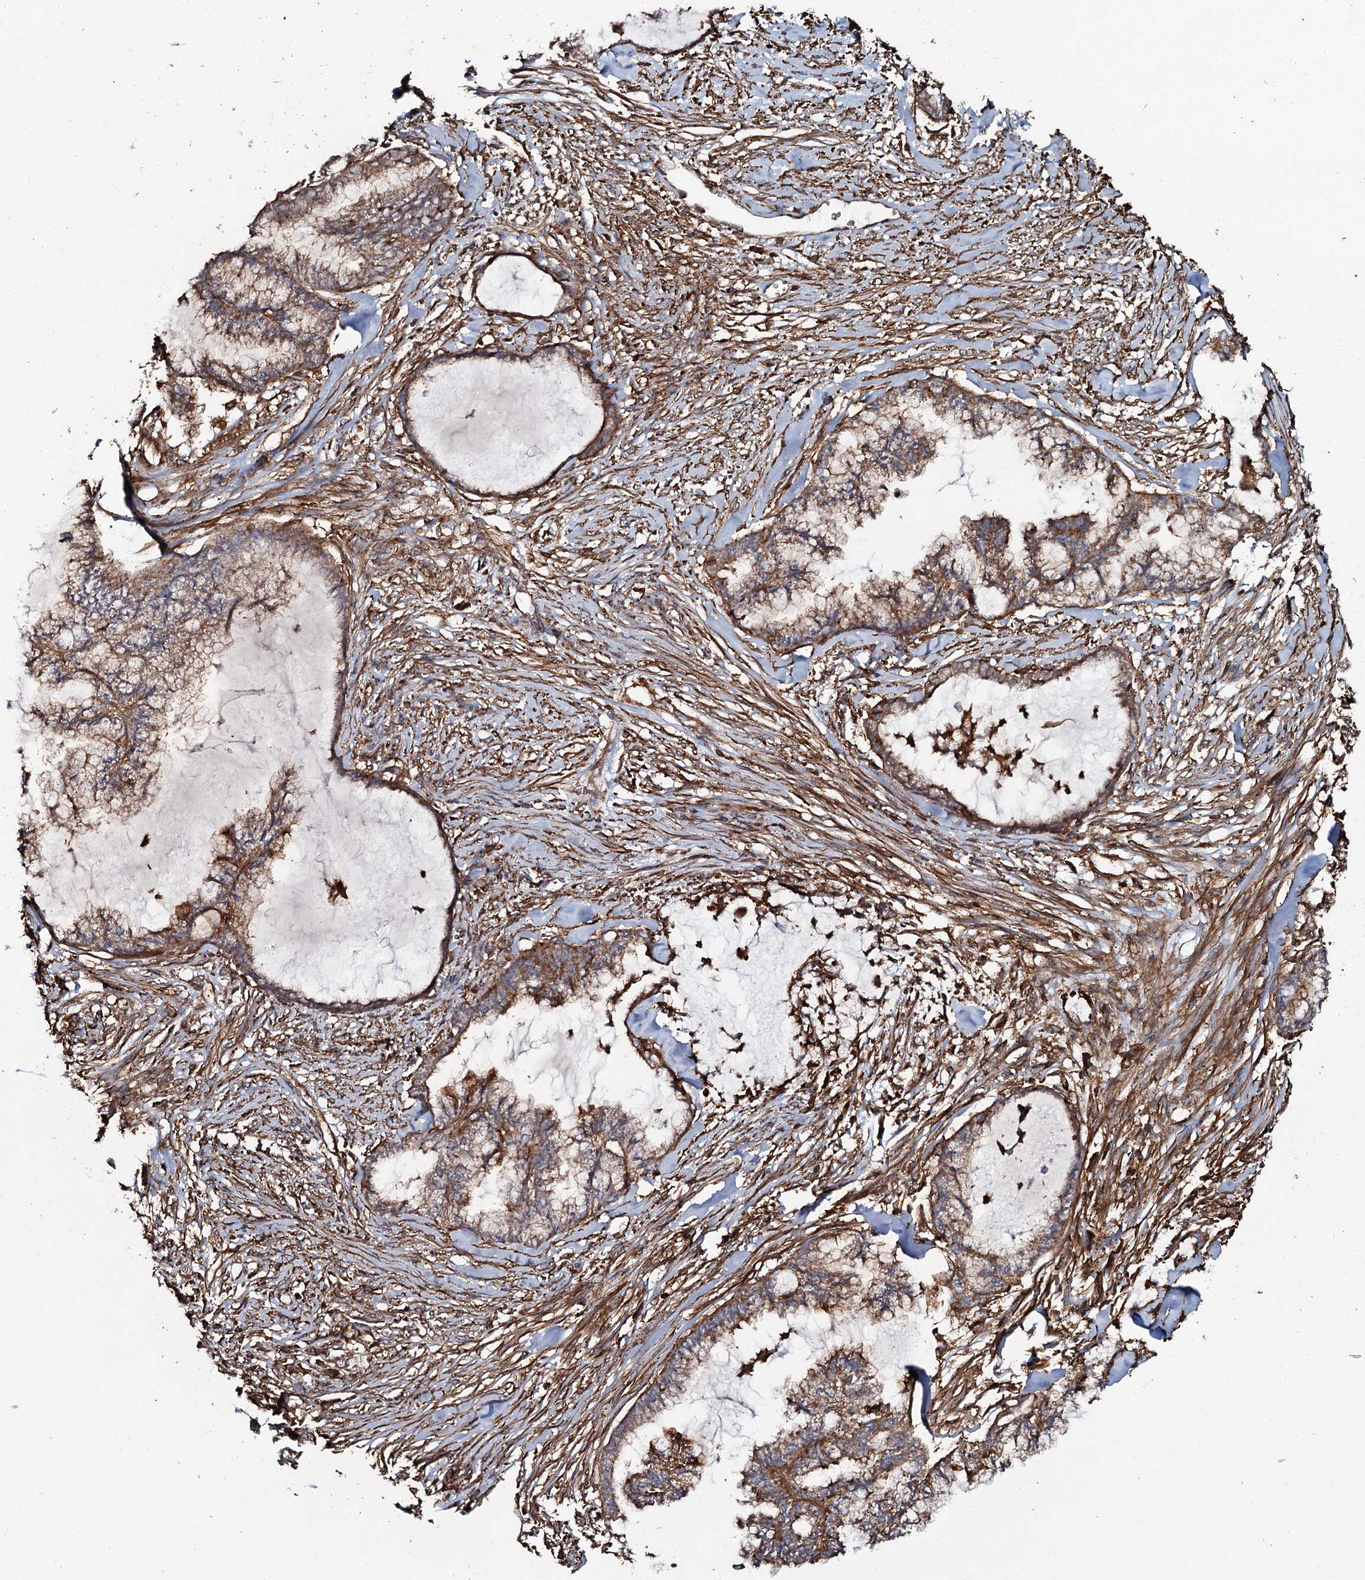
{"staining": {"intensity": "moderate", "quantity": ">75%", "location": "cytoplasmic/membranous"}, "tissue": "endometrial cancer", "cell_type": "Tumor cells", "image_type": "cancer", "snomed": [{"axis": "morphology", "description": "Adenocarcinoma, NOS"}, {"axis": "topography", "description": "Endometrium"}], "caption": "IHC image of neoplastic tissue: human endometrial cancer stained using immunohistochemistry (IHC) reveals medium levels of moderate protein expression localized specifically in the cytoplasmic/membranous of tumor cells, appearing as a cytoplasmic/membranous brown color.", "gene": "VWA8", "patient": {"sex": "female", "age": 86}}